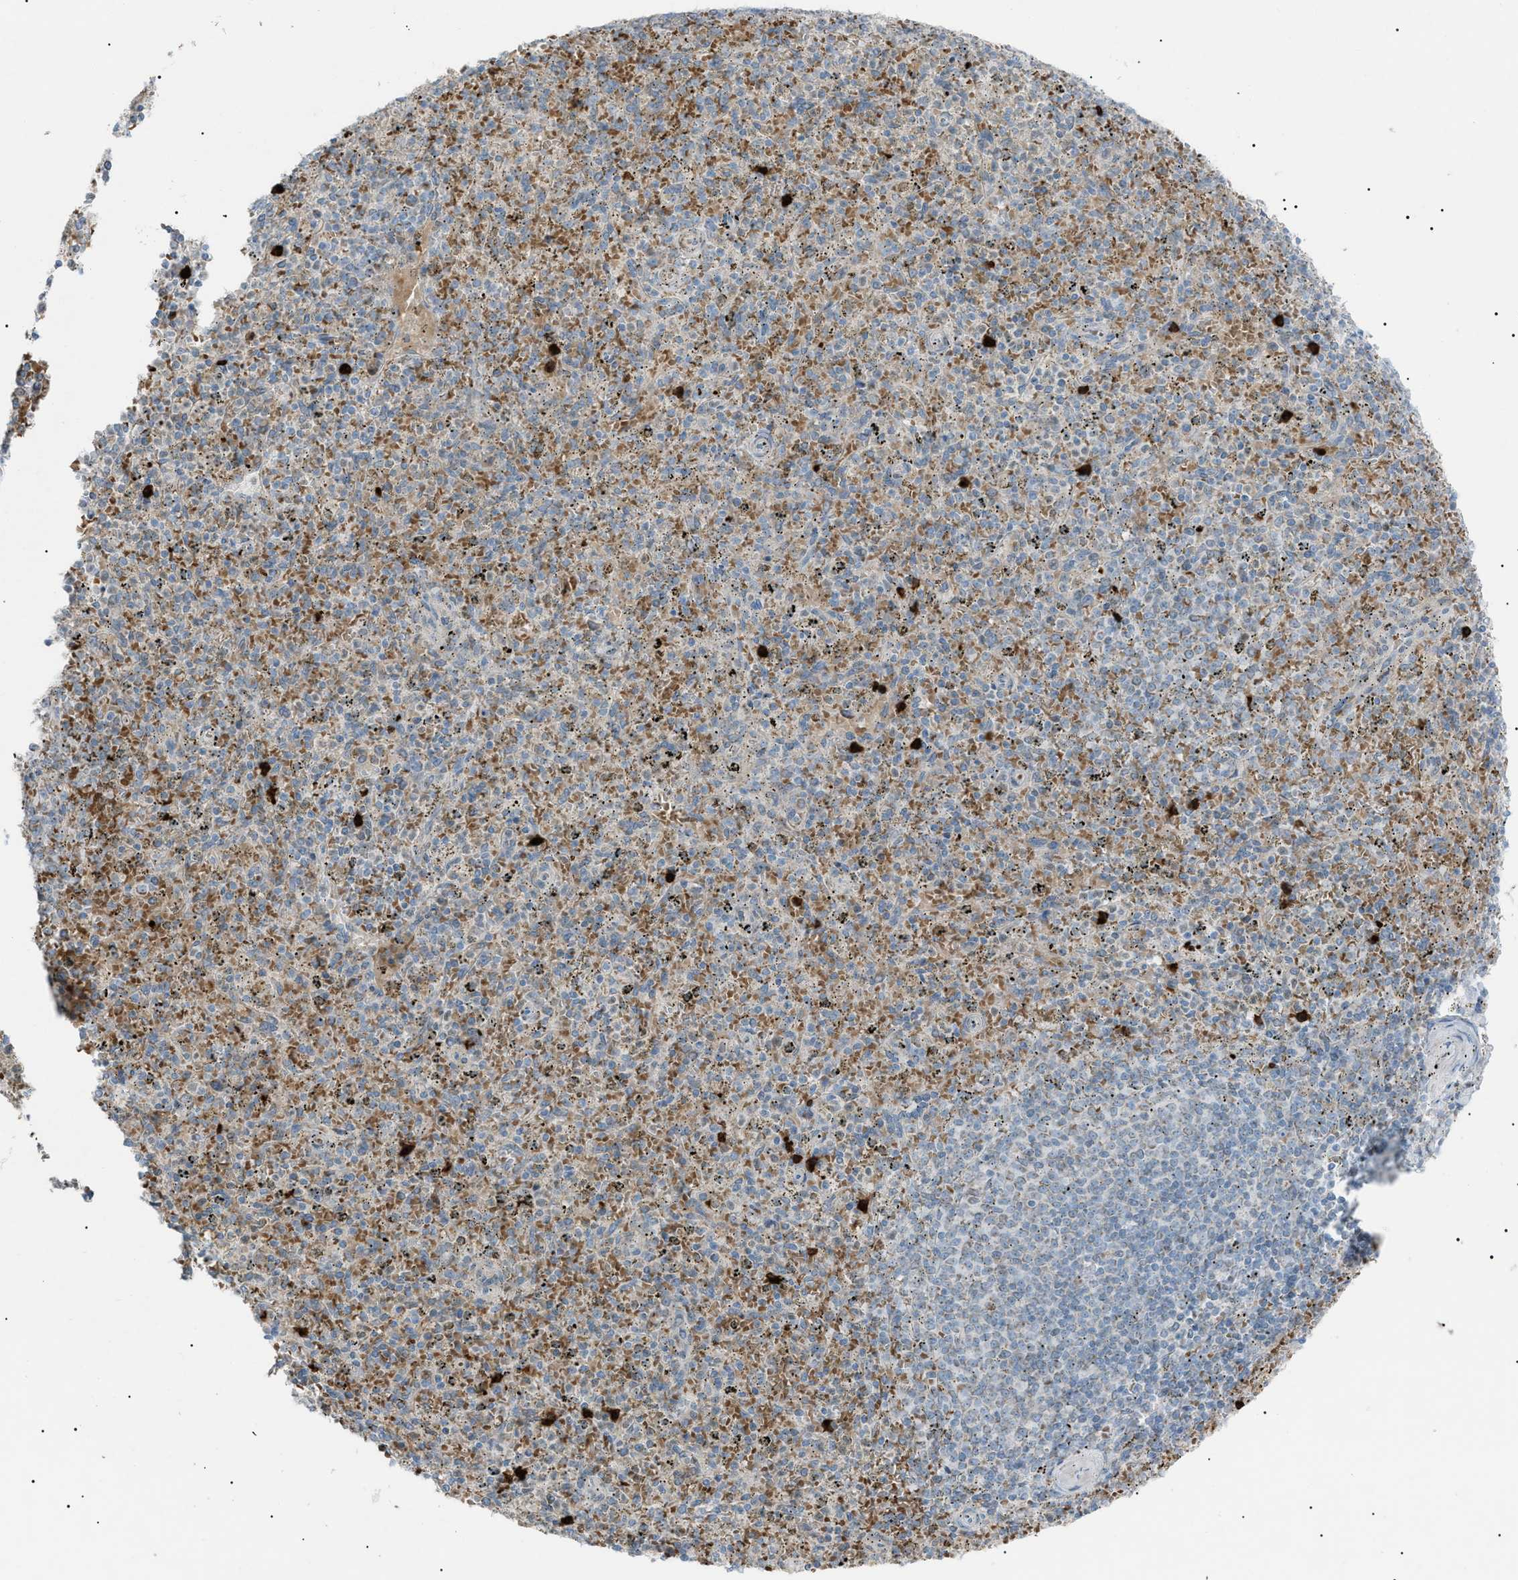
{"staining": {"intensity": "strong", "quantity": "<25%", "location": "cytoplasmic/membranous"}, "tissue": "spleen", "cell_type": "Cells in red pulp", "image_type": "normal", "snomed": [{"axis": "morphology", "description": "Normal tissue, NOS"}, {"axis": "topography", "description": "Spleen"}], "caption": "This photomicrograph exhibits immunohistochemistry (IHC) staining of unremarkable spleen, with medium strong cytoplasmic/membranous staining in about <25% of cells in red pulp.", "gene": "ZNF516", "patient": {"sex": "male", "age": 72}}